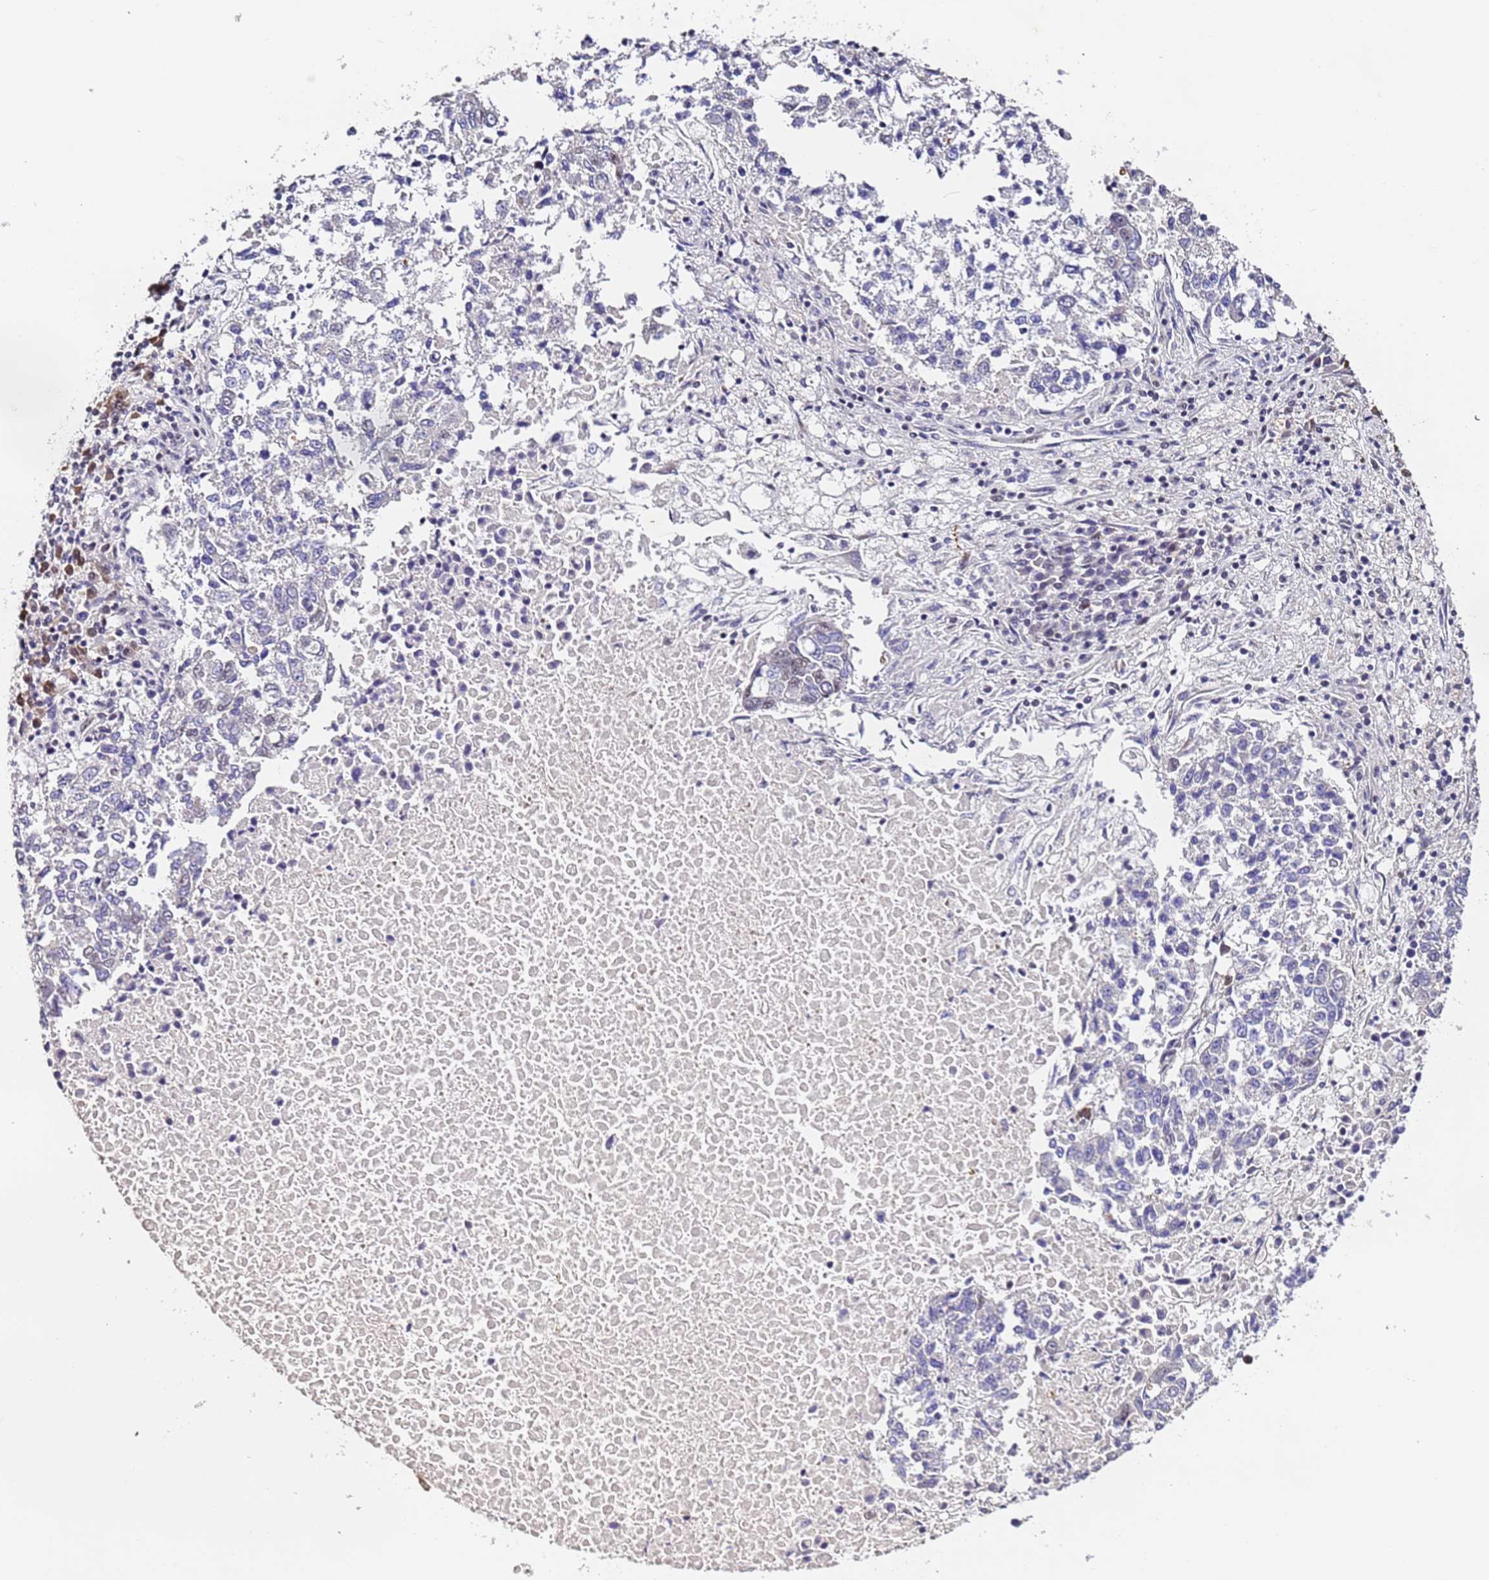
{"staining": {"intensity": "negative", "quantity": "none", "location": "none"}, "tissue": "lung cancer", "cell_type": "Tumor cells", "image_type": "cancer", "snomed": [{"axis": "morphology", "description": "Squamous cell carcinoma, NOS"}, {"axis": "topography", "description": "Lung"}], "caption": "Image shows no protein positivity in tumor cells of squamous cell carcinoma (lung) tissue.", "gene": "FNBP4", "patient": {"sex": "male", "age": 73}}